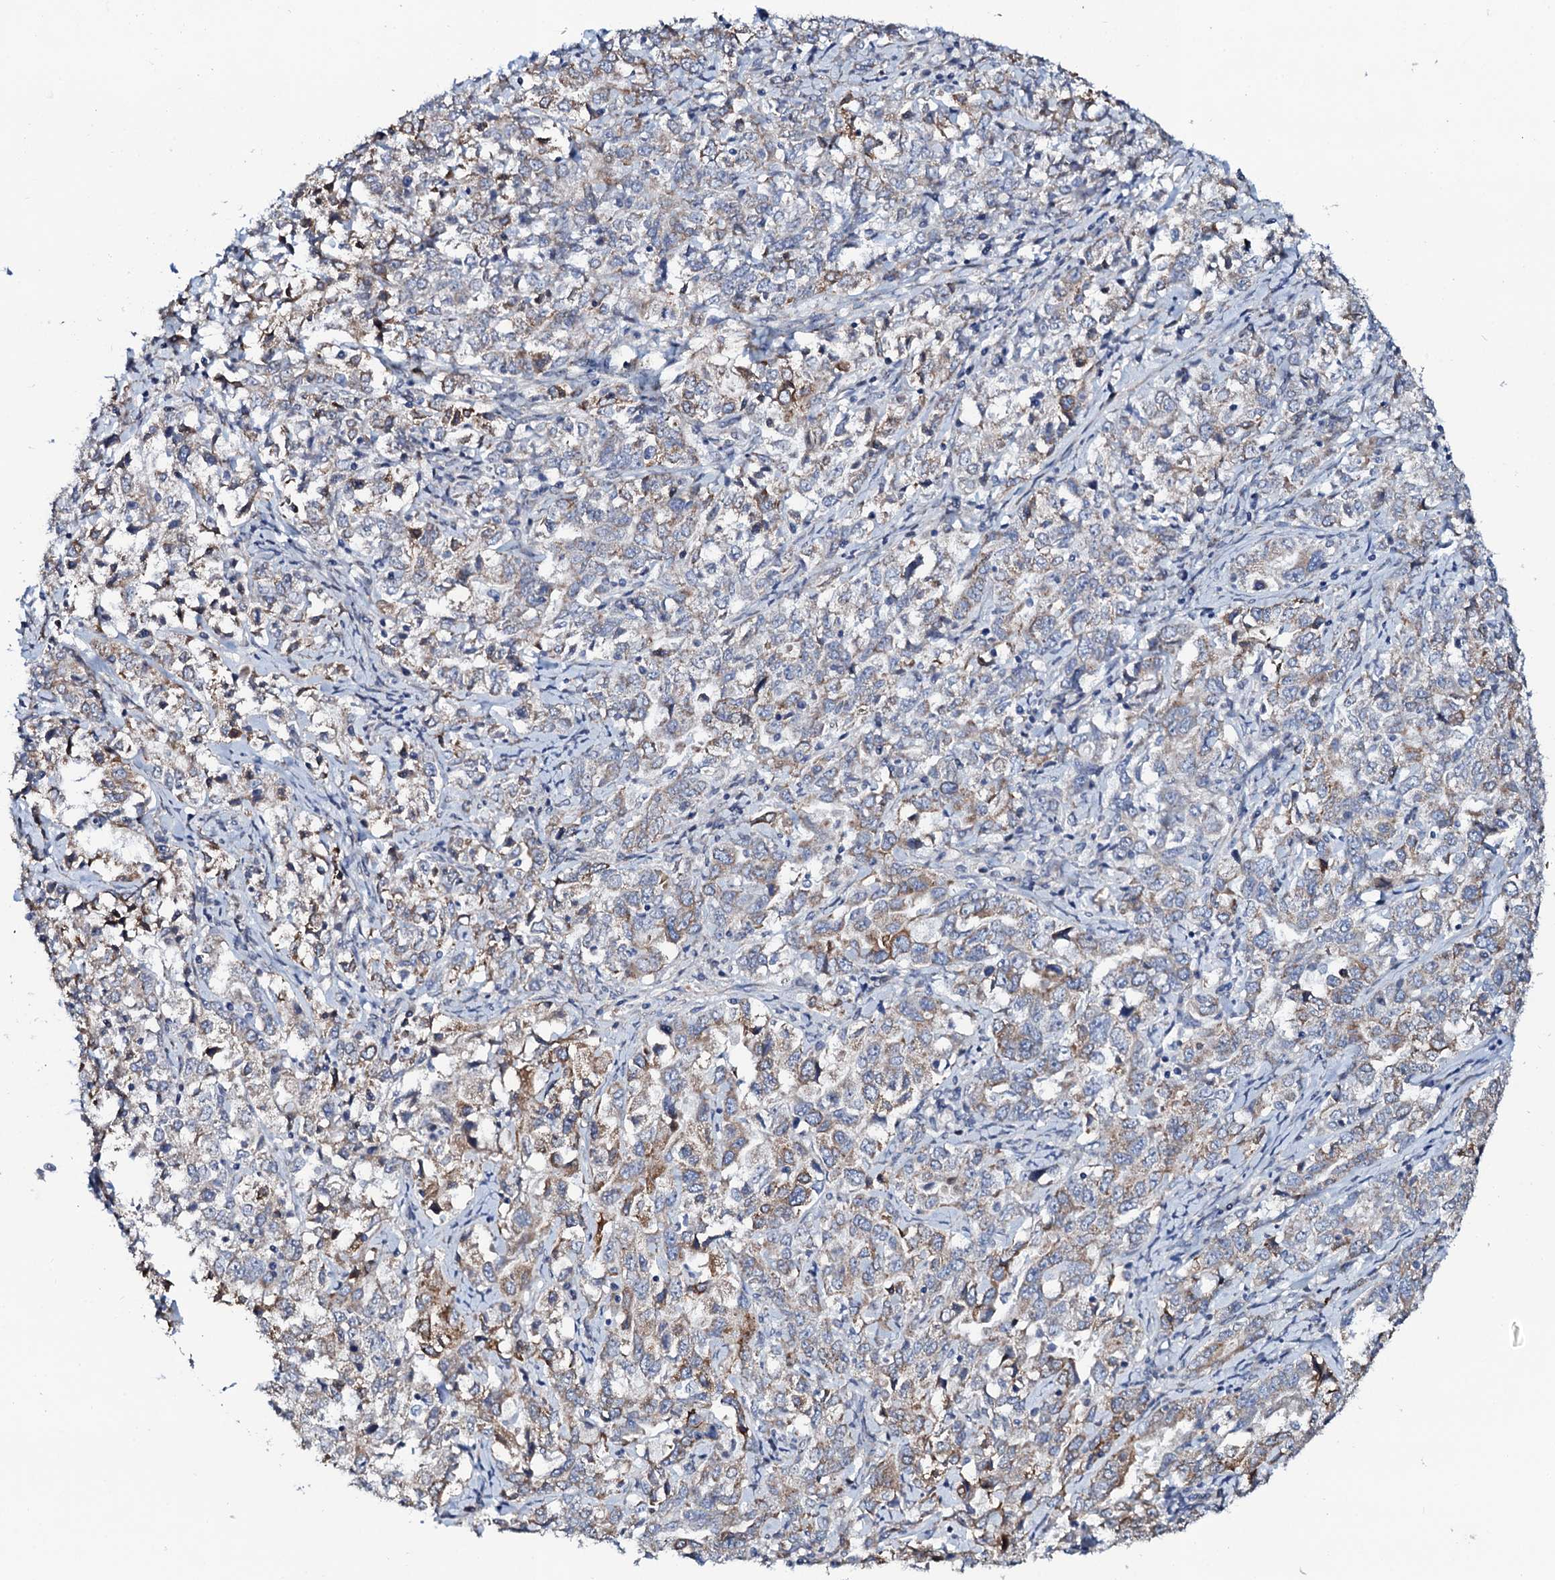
{"staining": {"intensity": "moderate", "quantity": "<25%", "location": "cytoplasmic/membranous"}, "tissue": "ovarian cancer", "cell_type": "Tumor cells", "image_type": "cancer", "snomed": [{"axis": "morphology", "description": "Carcinoma, endometroid"}, {"axis": "topography", "description": "Ovary"}], "caption": "IHC micrograph of ovarian cancer stained for a protein (brown), which exhibits low levels of moderate cytoplasmic/membranous expression in about <25% of tumor cells.", "gene": "PPP1R3D", "patient": {"sex": "female", "age": 62}}